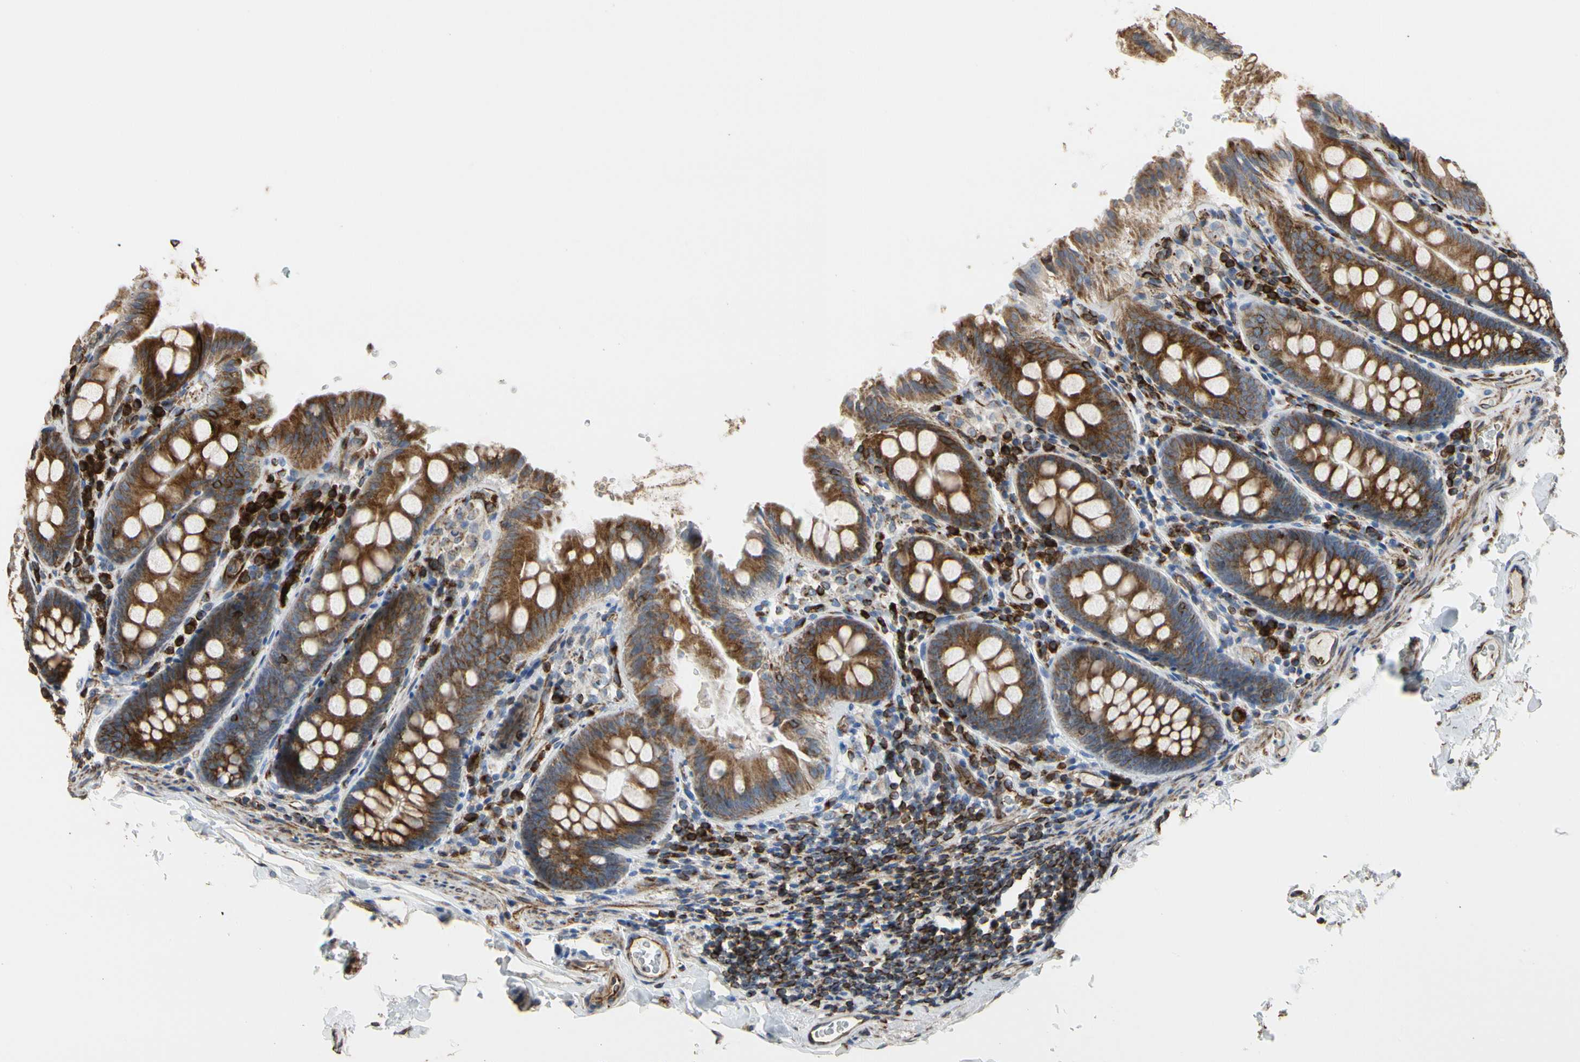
{"staining": {"intensity": "strong", "quantity": ">75%", "location": "cytoplasmic/membranous"}, "tissue": "colon", "cell_type": "Endothelial cells", "image_type": "normal", "snomed": [{"axis": "morphology", "description": "Normal tissue, NOS"}, {"axis": "topography", "description": "Colon"}], "caption": "High-magnification brightfield microscopy of benign colon stained with DAB (brown) and counterstained with hematoxylin (blue). endothelial cells exhibit strong cytoplasmic/membranous expression is seen in approximately>75% of cells.", "gene": "TUBA1A", "patient": {"sex": "female", "age": 61}}